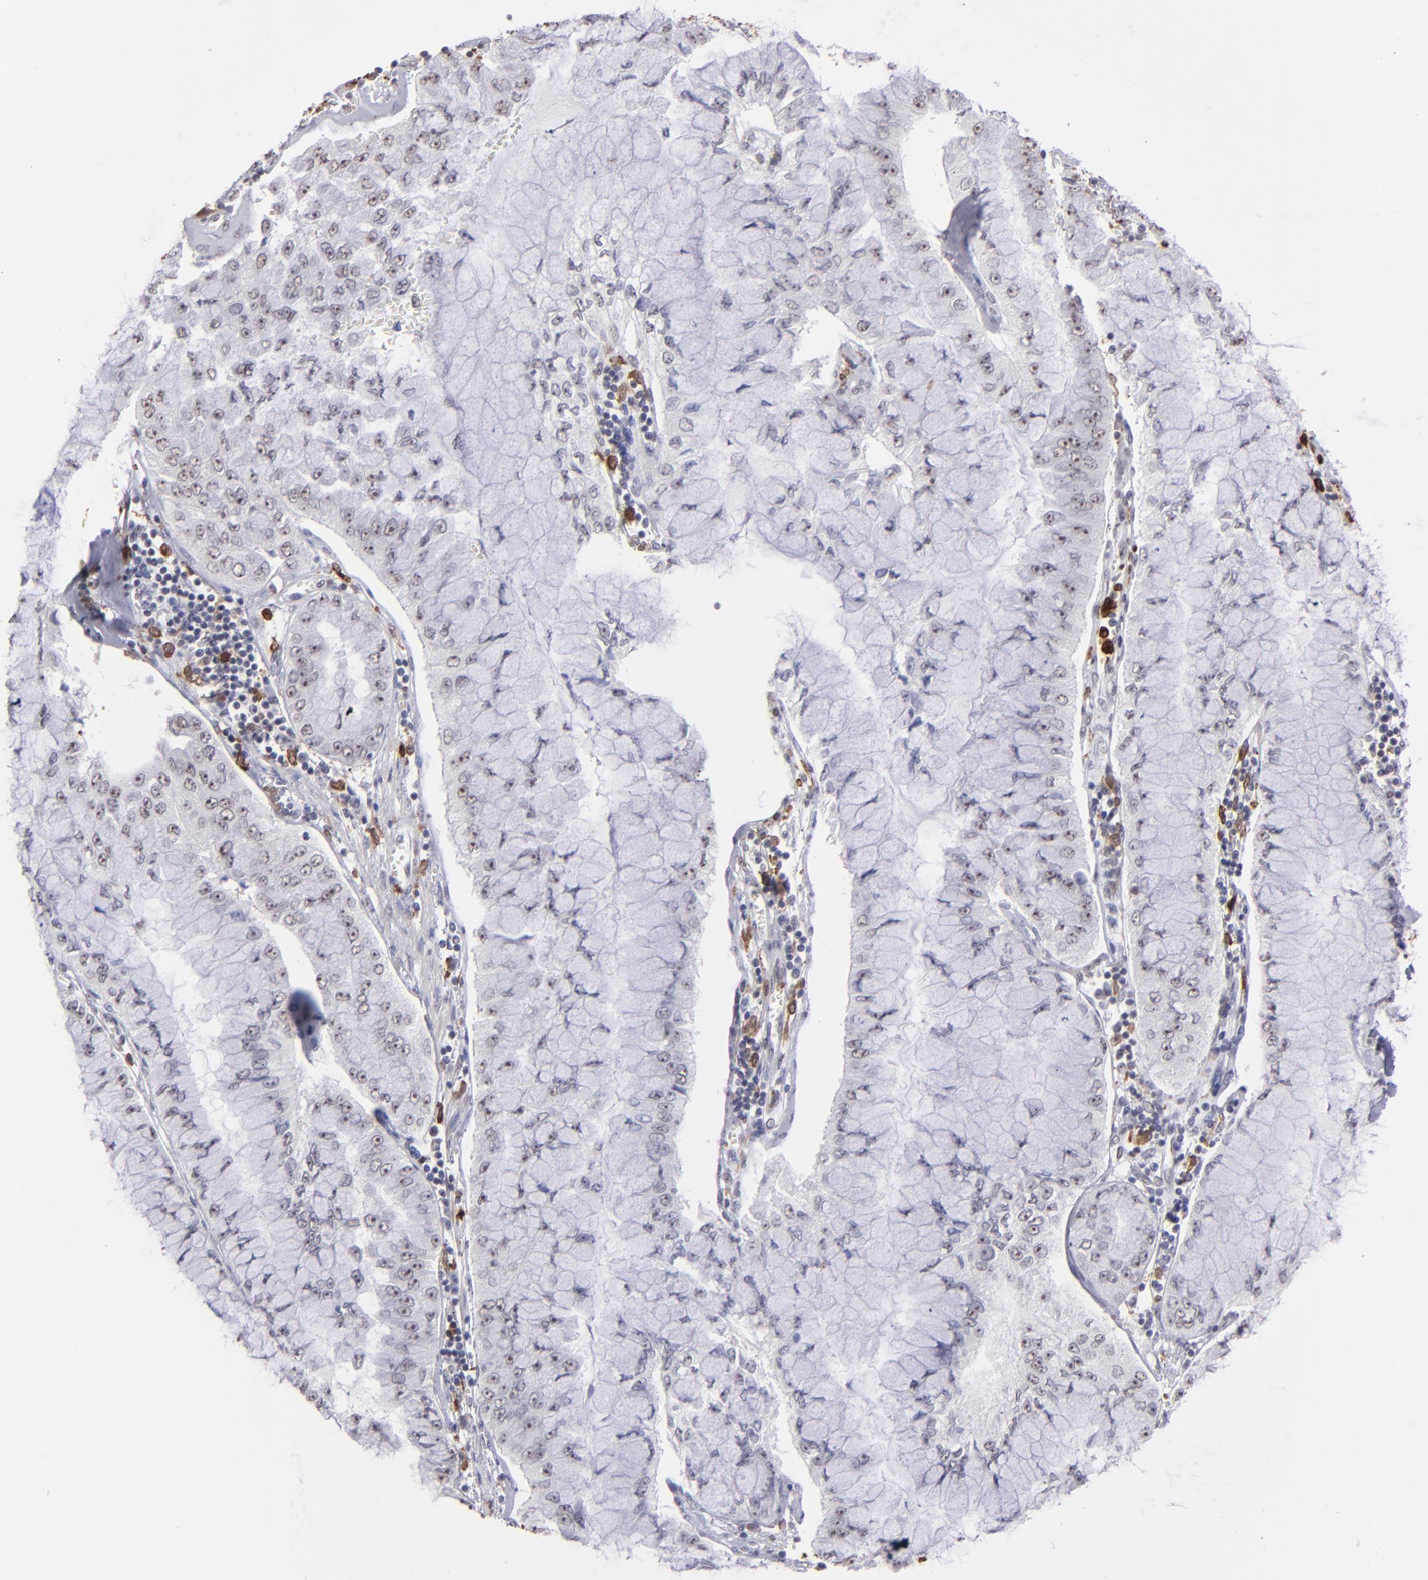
{"staining": {"intensity": "negative", "quantity": "none", "location": "none"}, "tissue": "liver cancer", "cell_type": "Tumor cells", "image_type": "cancer", "snomed": [{"axis": "morphology", "description": "Cholangiocarcinoma"}, {"axis": "topography", "description": "Liver"}], "caption": "Liver cancer (cholangiocarcinoma) stained for a protein using IHC exhibits no positivity tumor cells.", "gene": "NCF2", "patient": {"sex": "female", "age": 79}}